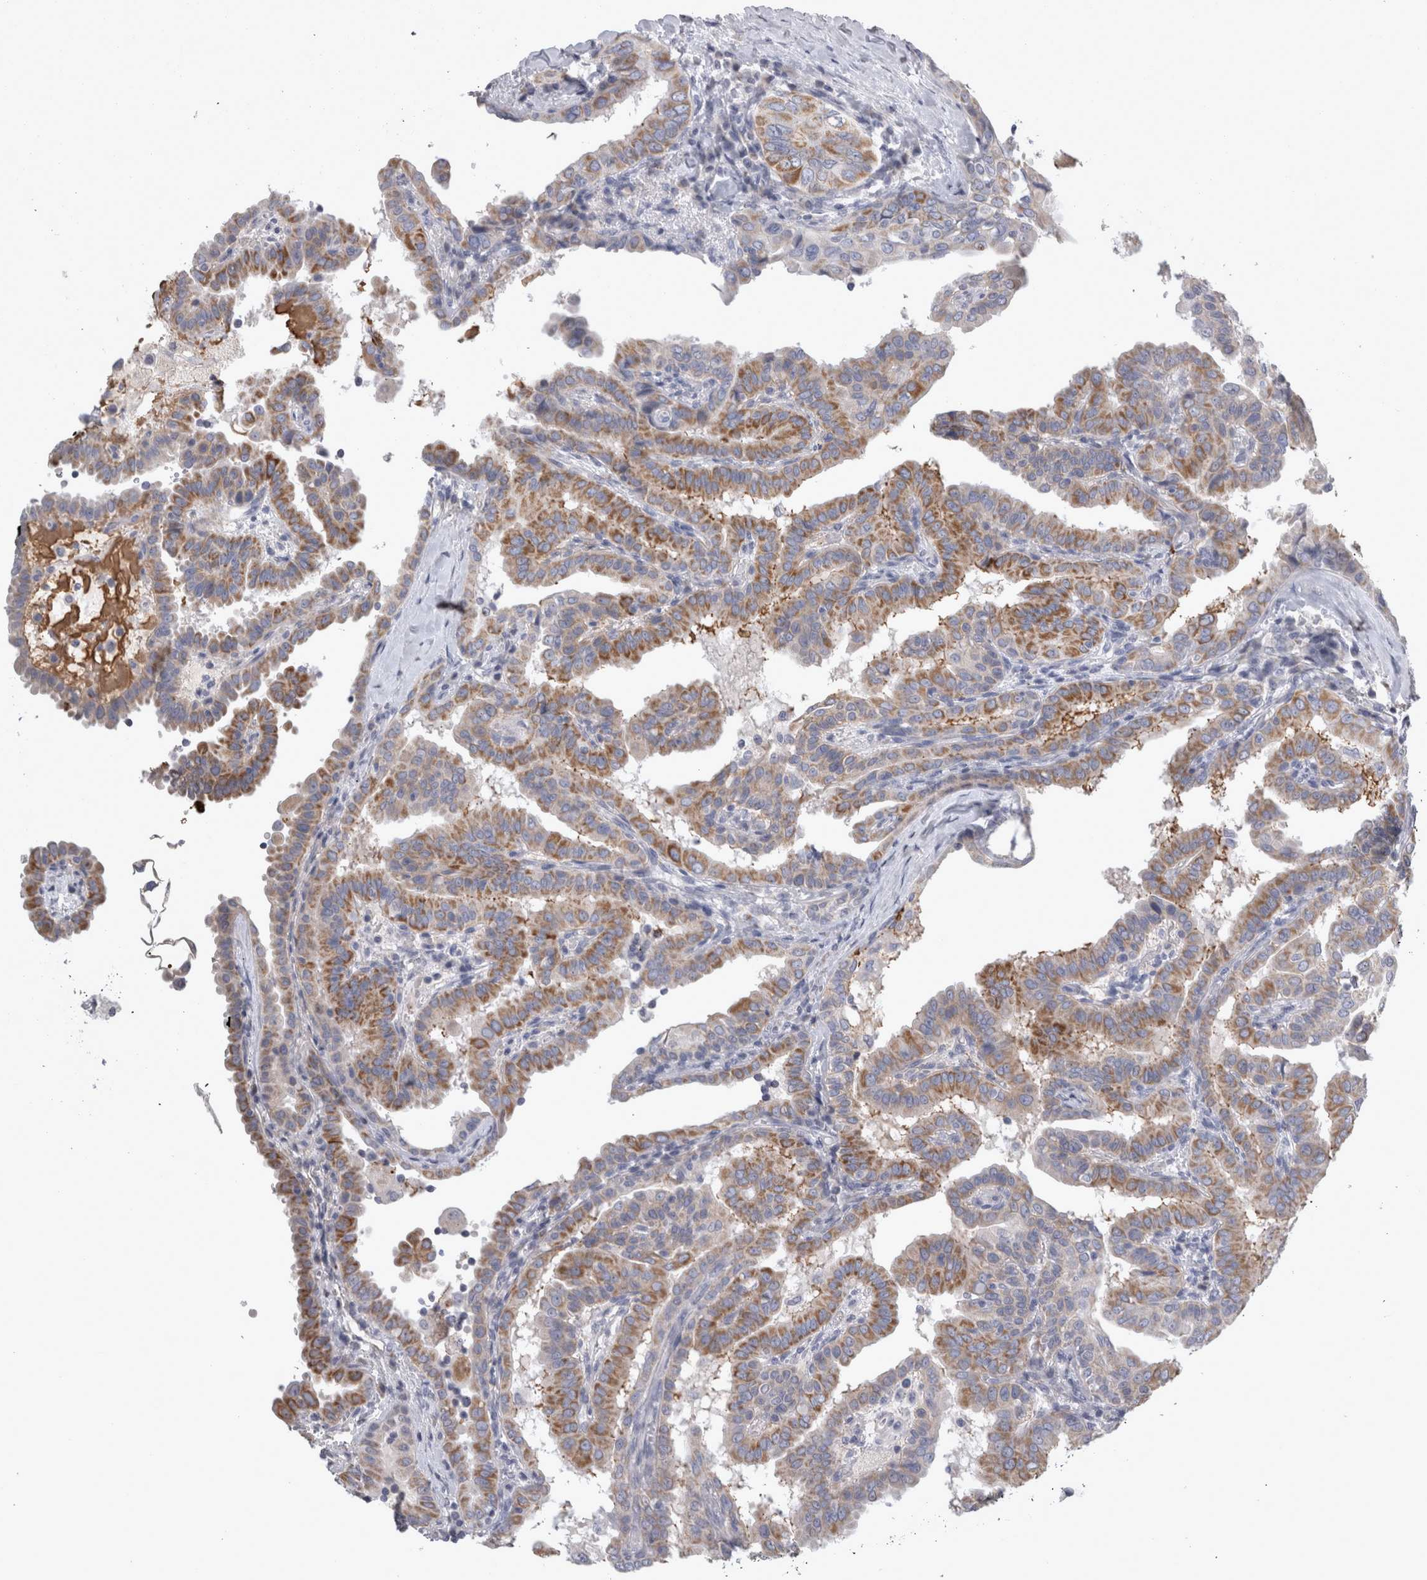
{"staining": {"intensity": "moderate", "quantity": "25%-75%", "location": "cytoplasmic/membranous"}, "tissue": "thyroid cancer", "cell_type": "Tumor cells", "image_type": "cancer", "snomed": [{"axis": "morphology", "description": "Papillary adenocarcinoma, NOS"}, {"axis": "topography", "description": "Thyroid gland"}], "caption": "Thyroid papillary adenocarcinoma stained with a brown dye reveals moderate cytoplasmic/membranous positive staining in approximately 25%-75% of tumor cells.", "gene": "TCAP", "patient": {"sex": "male", "age": 33}}